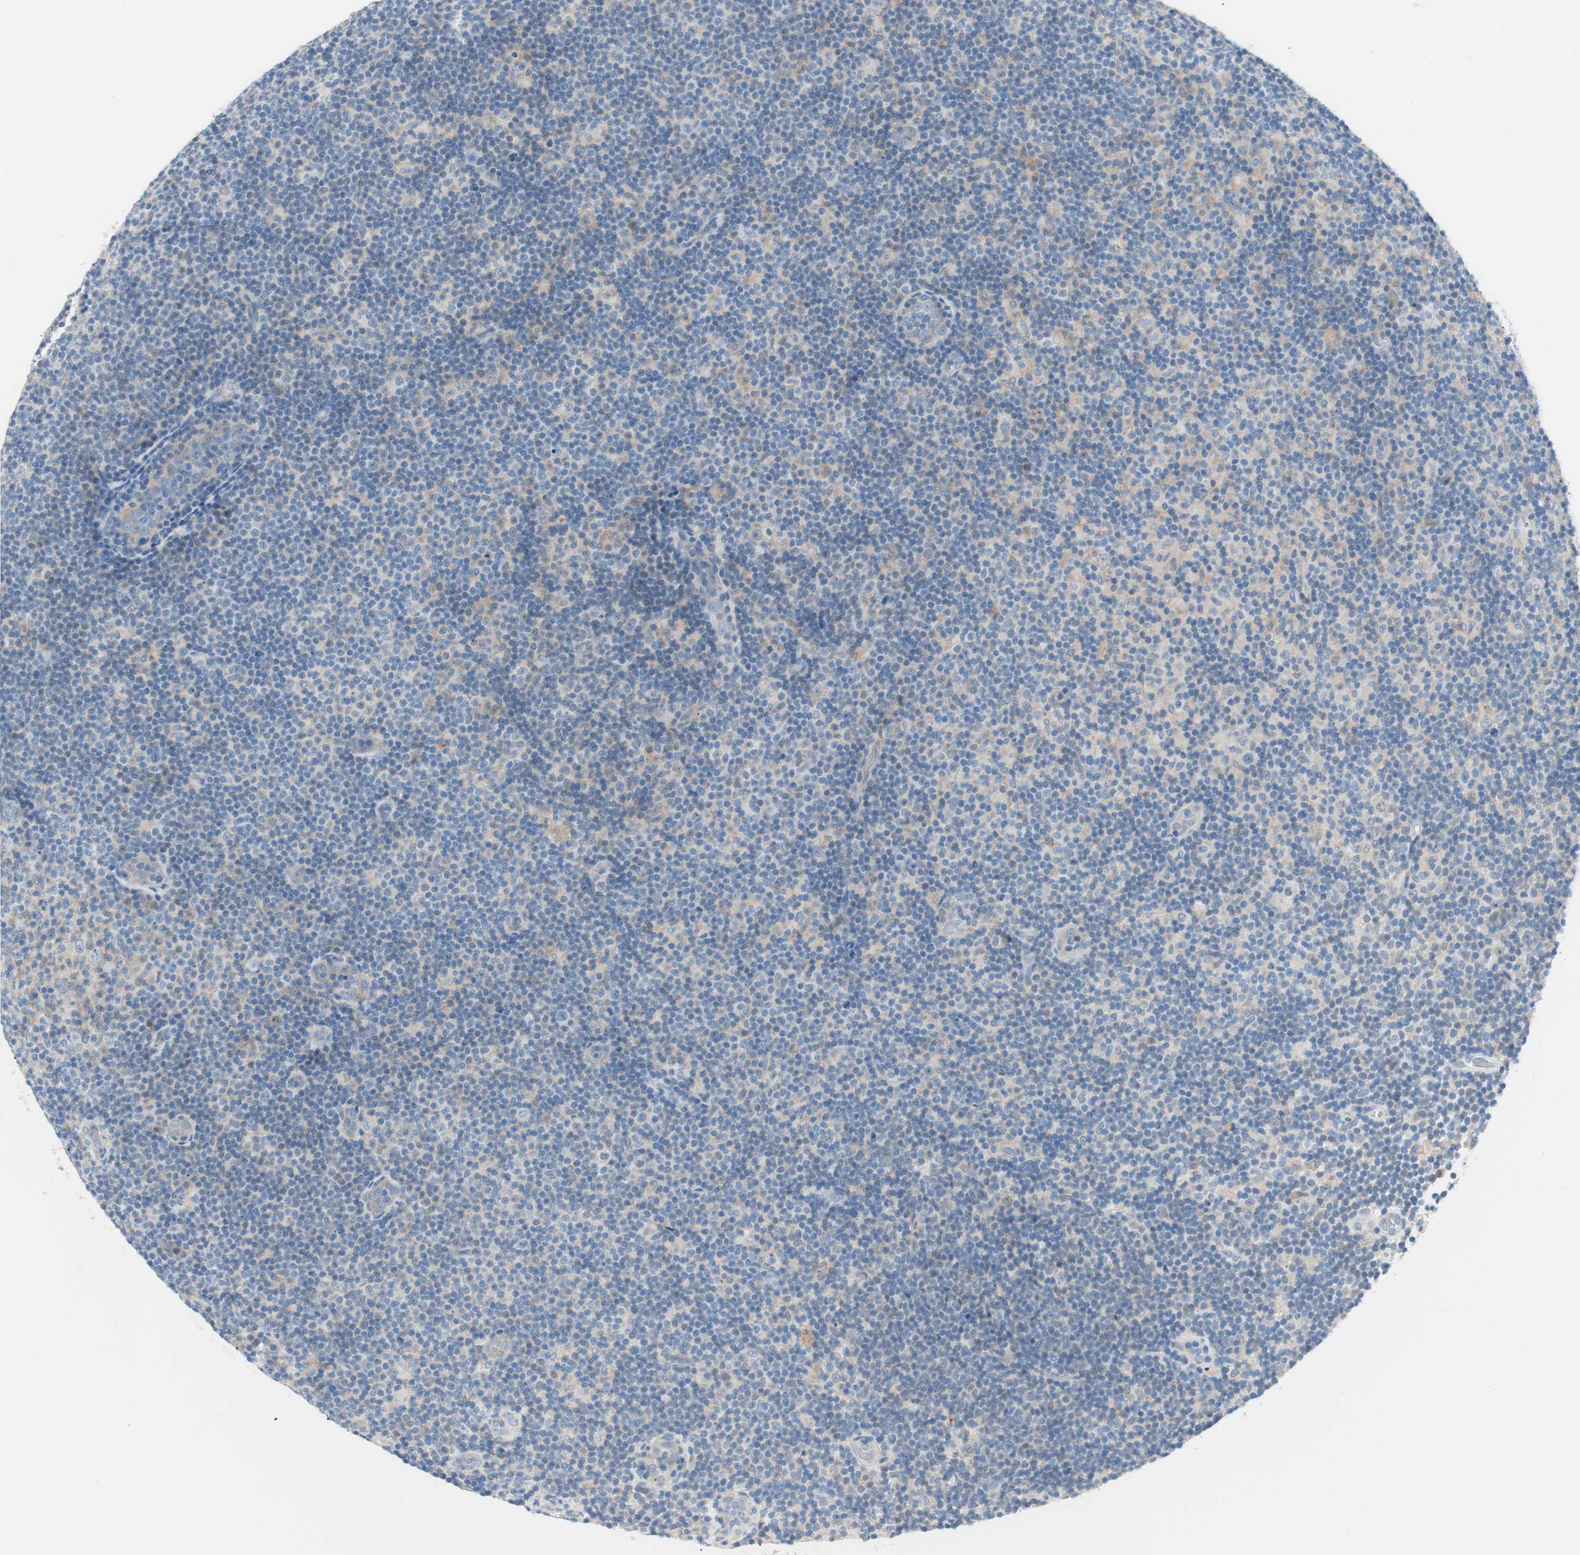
{"staining": {"intensity": "negative", "quantity": "none", "location": "none"}, "tissue": "lymphoma", "cell_type": "Tumor cells", "image_type": "cancer", "snomed": [{"axis": "morphology", "description": "Malignant lymphoma, non-Hodgkin's type, Low grade"}, {"axis": "topography", "description": "Lymph node"}], "caption": "There is no significant expression in tumor cells of low-grade malignant lymphoma, non-Hodgkin's type. (DAB immunohistochemistry (IHC), high magnification).", "gene": "VIL1", "patient": {"sex": "male", "age": 83}}